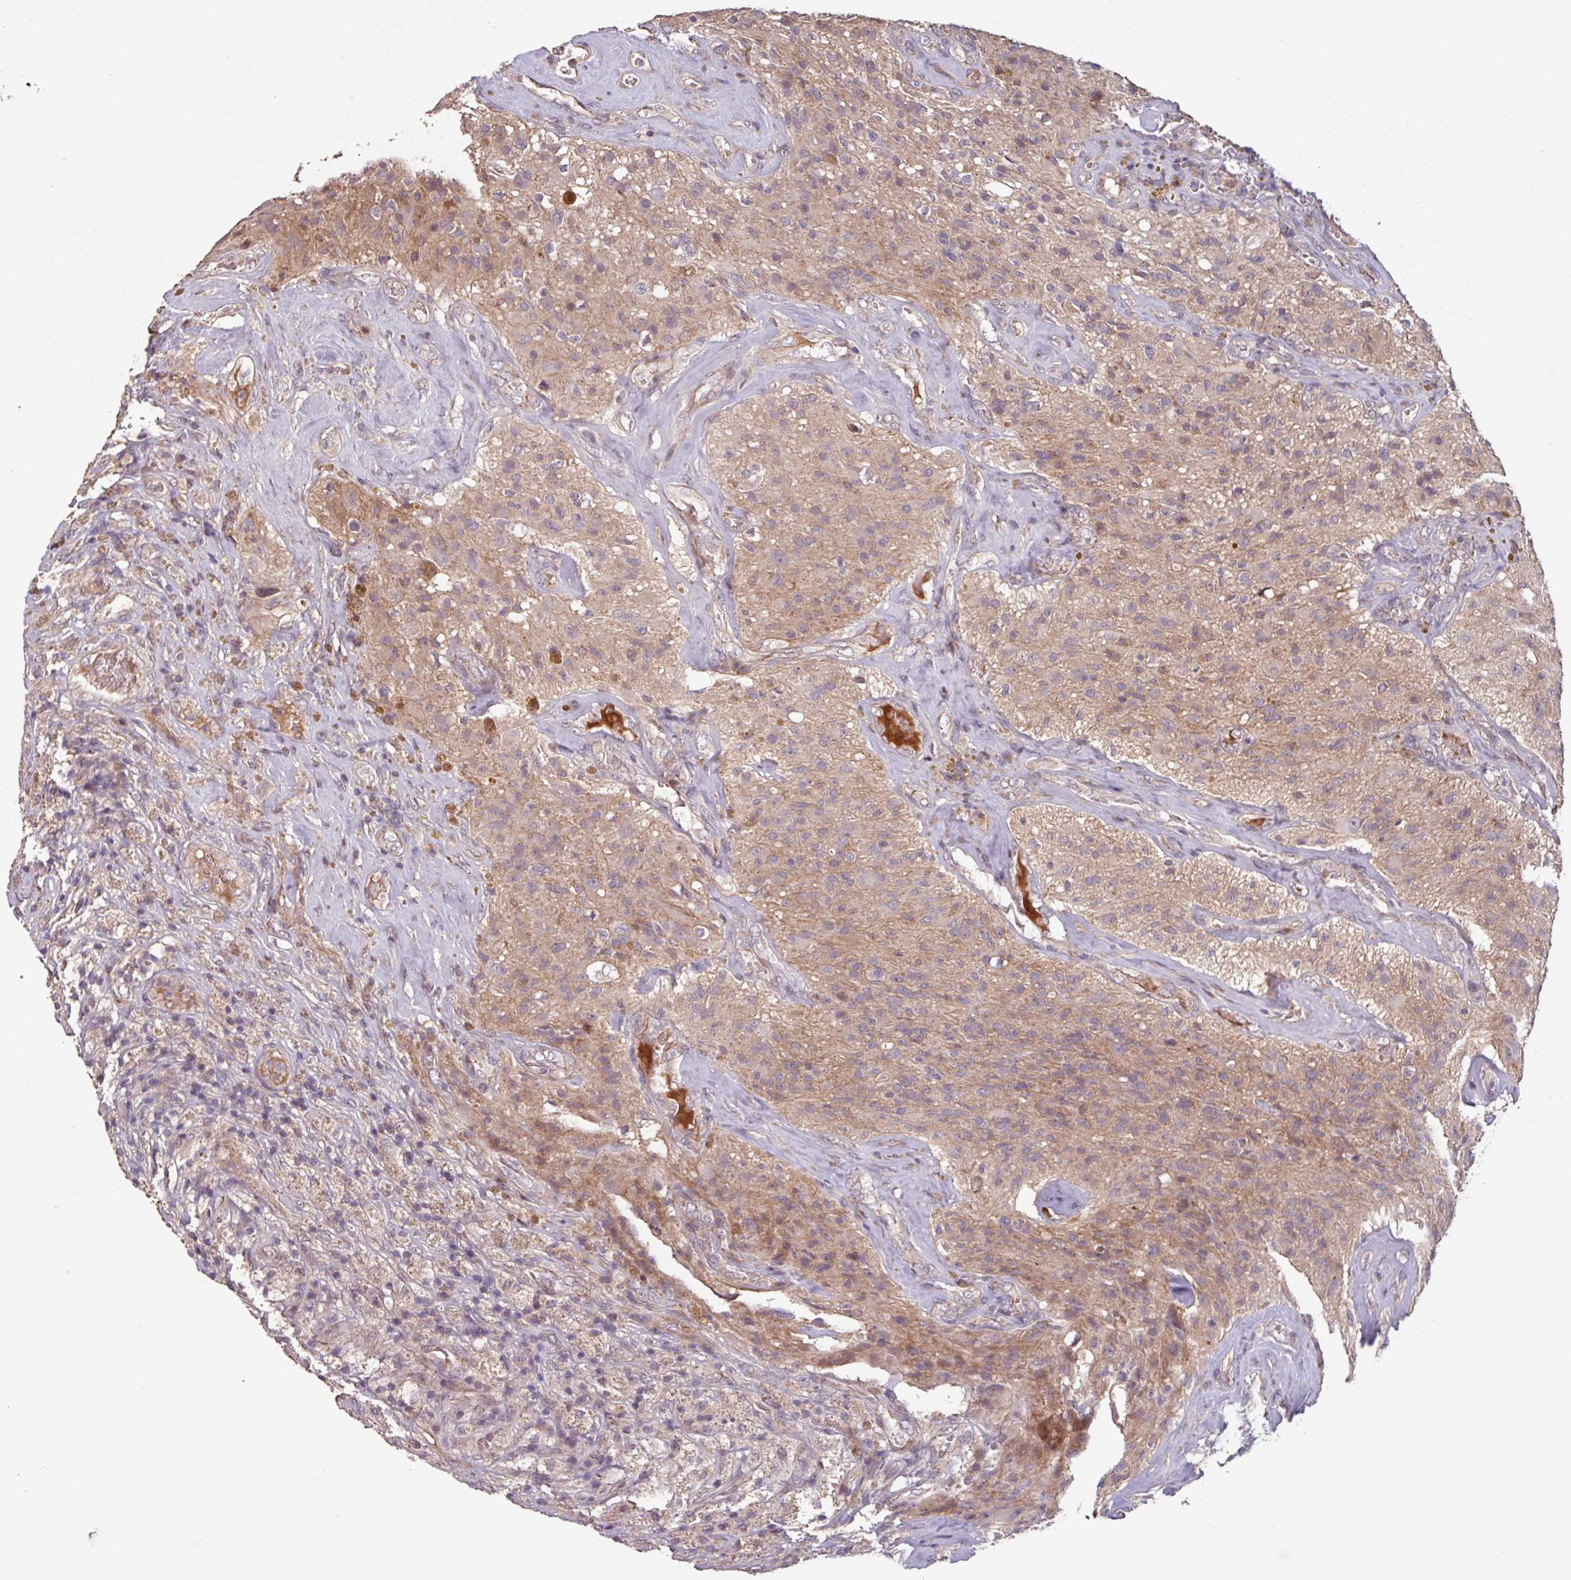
{"staining": {"intensity": "moderate", "quantity": ">75%", "location": "cytoplasmic/membranous"}, "tissue": "glioma", "cell_type": "Tumor cells", "image_type": "cancer", "snomed": [{"axis": "morphology", "description": "Glioma, malignant, High grade"}, {"axis": "topography", "description": "Brain"}], "caption": "An image of malignant high-grade glioma stained for a protein exhibits moderate cytoplasmic/membranous brown staining in tumor cells.", "gene": "TMEM88", "patient": {"sex": "male", "age": 69}}